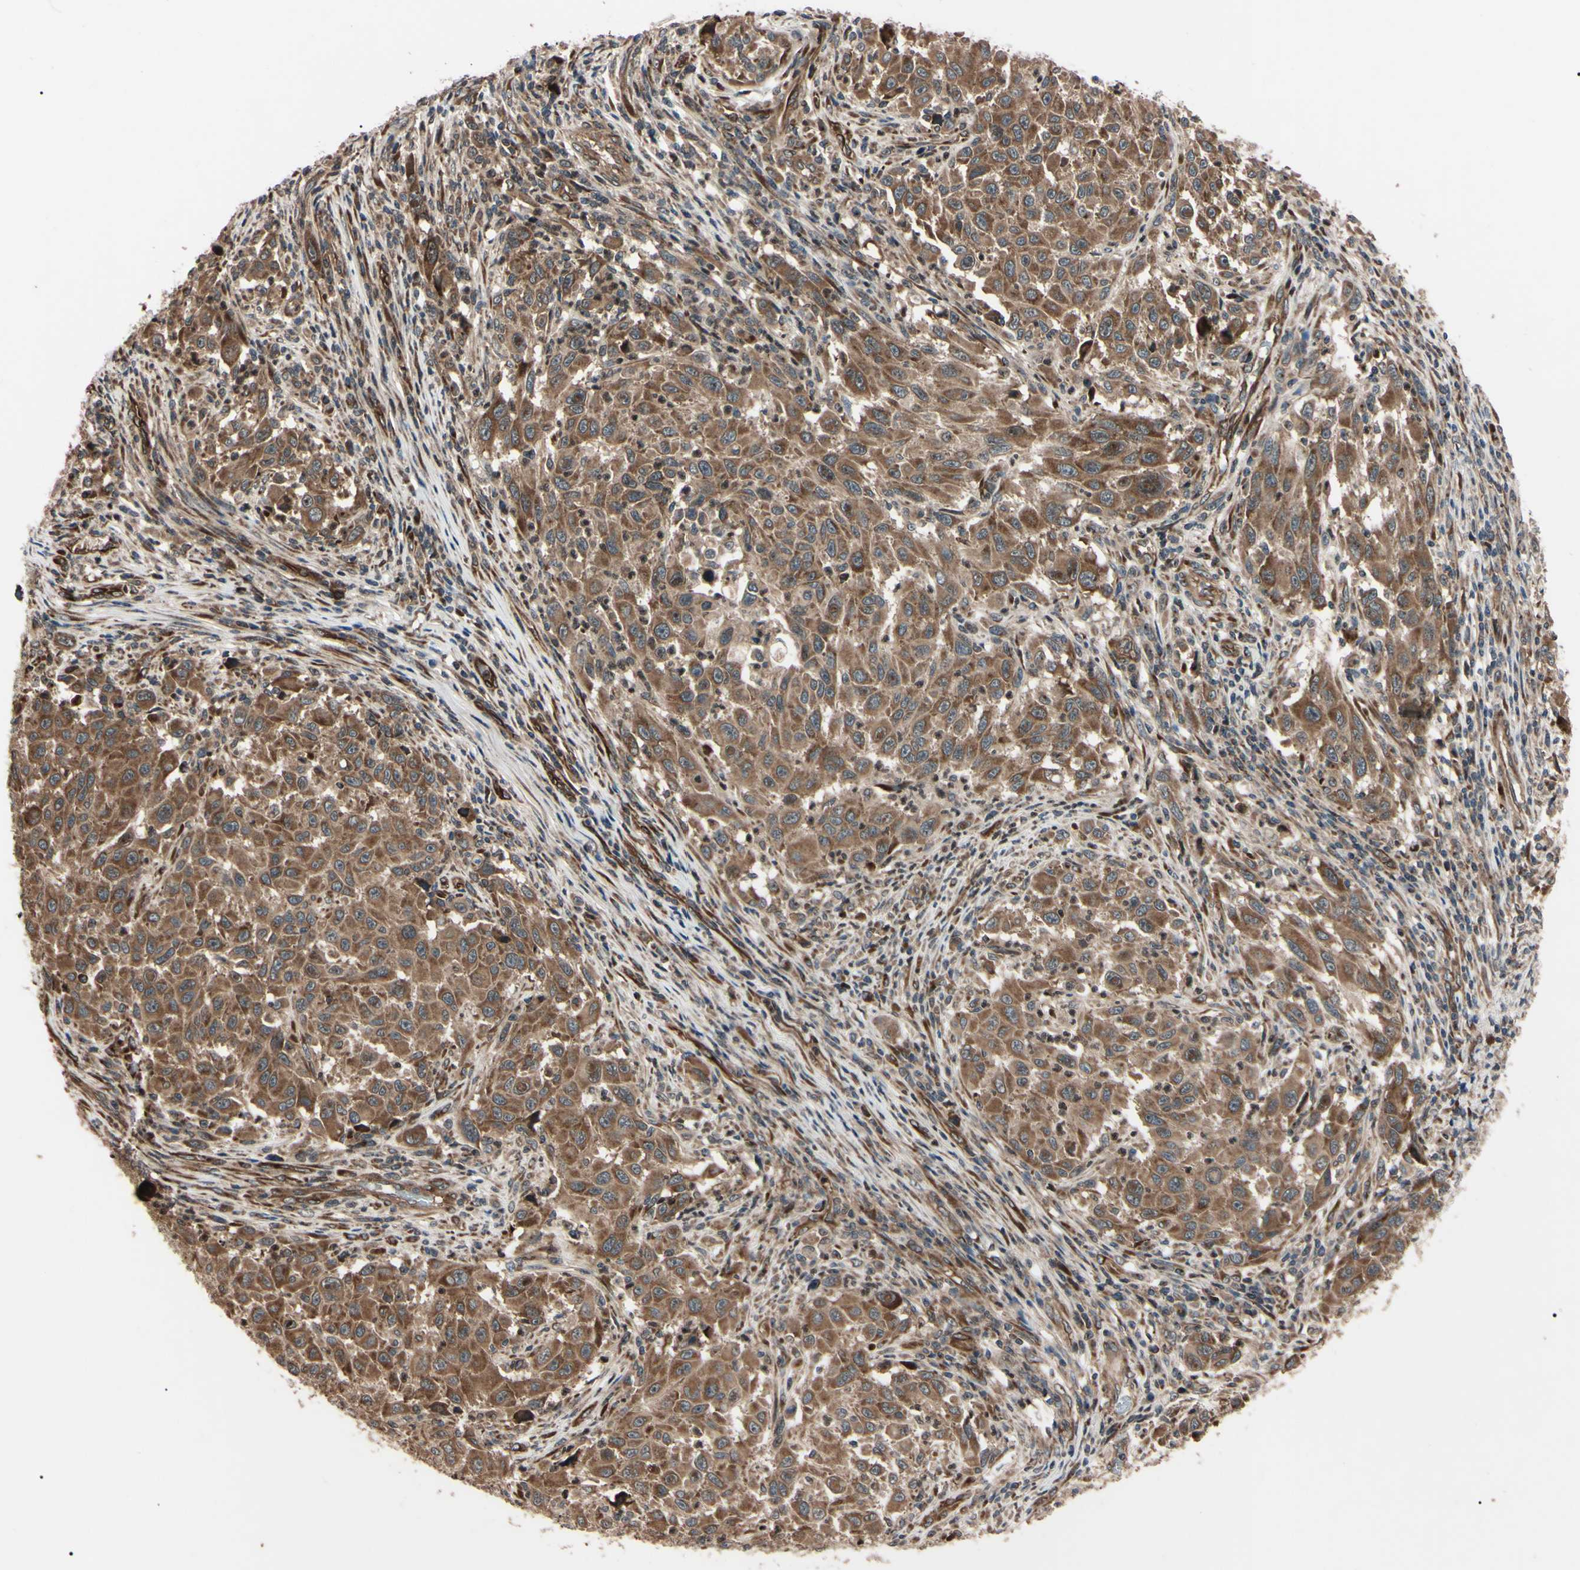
{"staining": {"intensity": "strong", "quantity": ">75%", "location": "cytoplasmic/membranous"}, "tissue": "melanoma", "cell_type": "Tumor cells", "image_type": "cancer", "snomed": [{"axis": "morphology", "description": "Malignant melanoma, Metastatic site"}, {"axis": "topography", "description": "Lymph node"}], "caption": "Immunohistochemical staining of melanoma shows high levels of strong cytoplasmic/membranous protein expression in about >75% of tumor cells.", "gene": "GUCY1B1", "patient": {"sex": "male", "age": 61}}